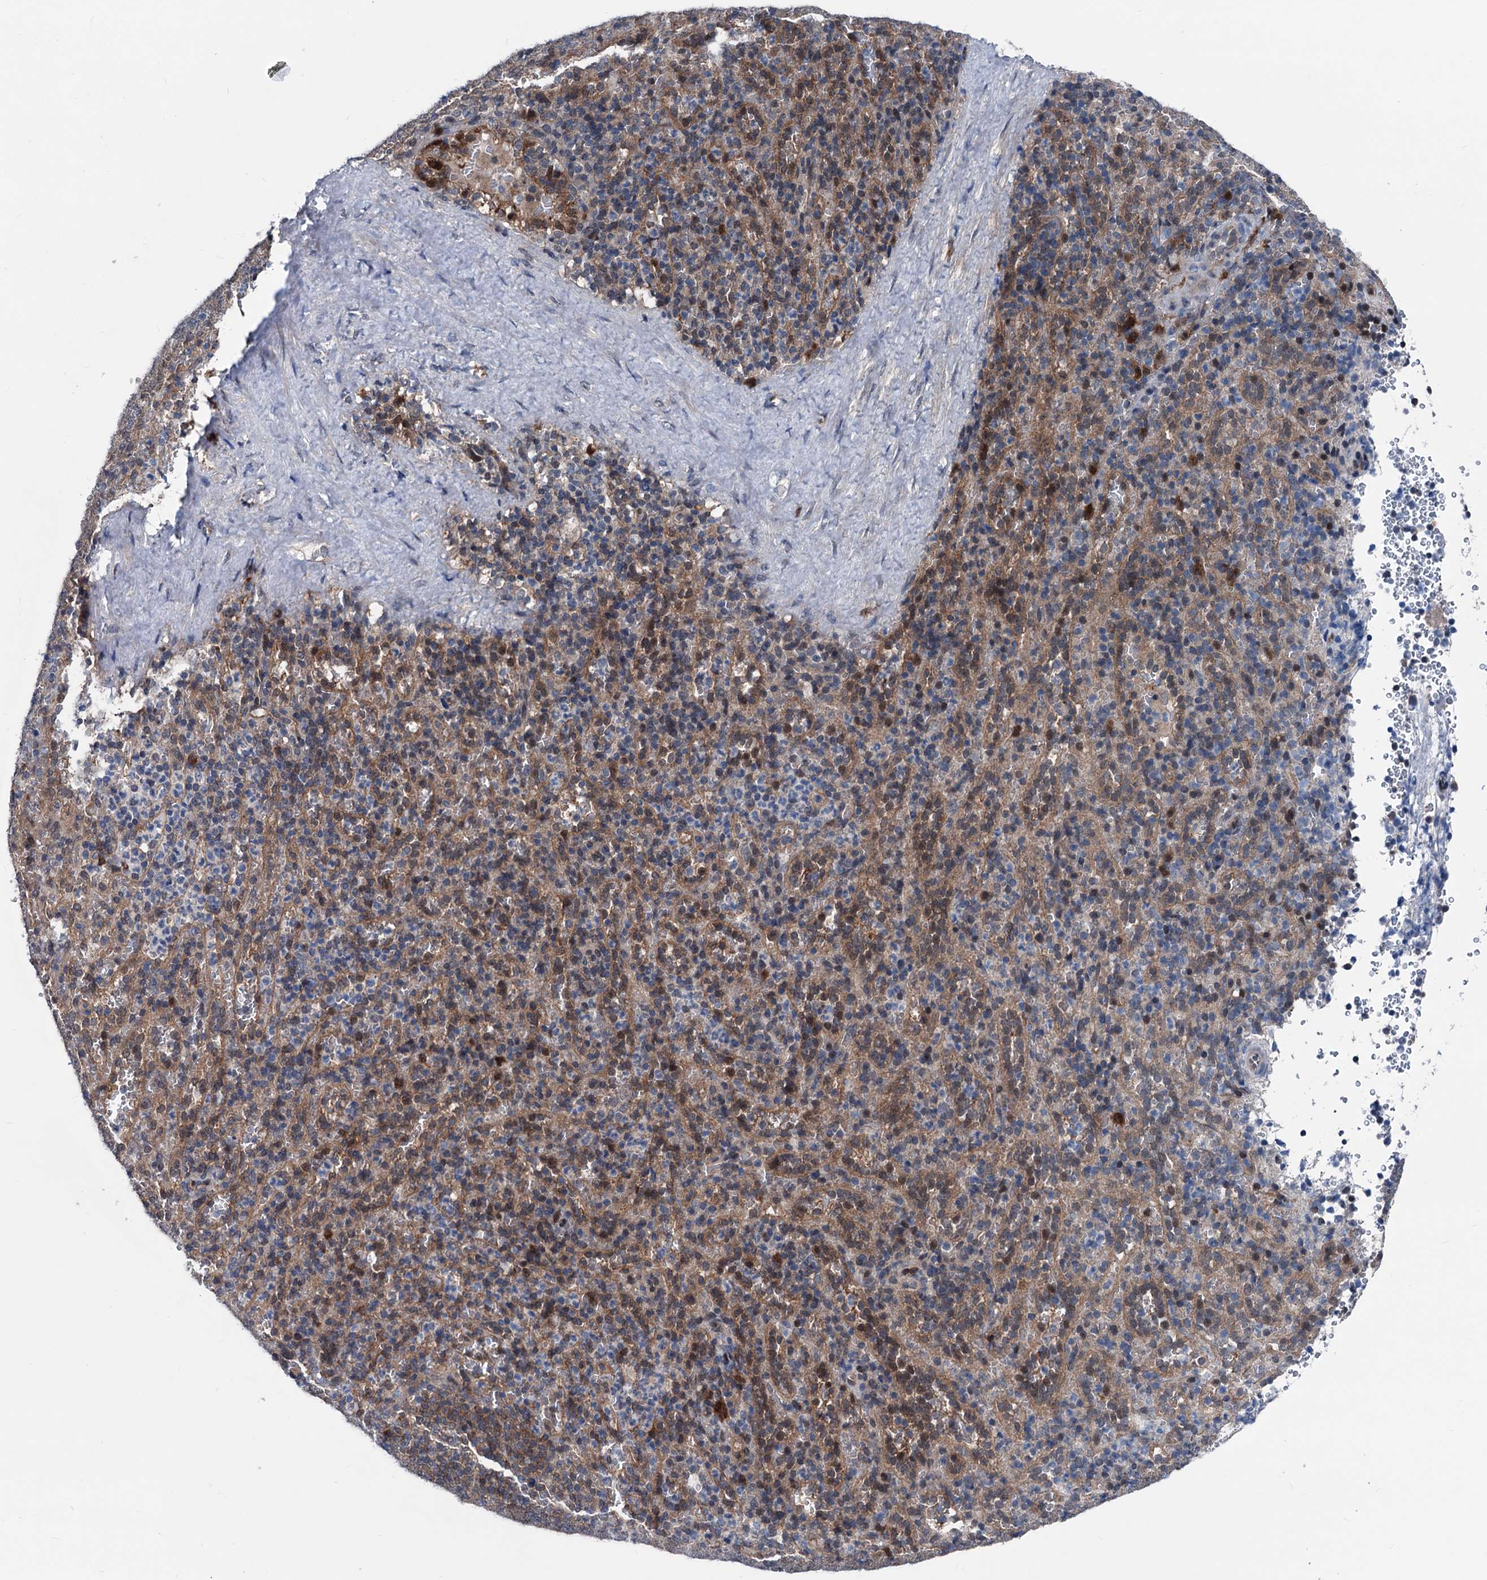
{"staining": {"intensity": "moderate", "quantity": "<25%", "location": "cytoplasmic/membranous,nuclear"}, "tissue": "spleen", "cell_type": "Cells in red pulp", "image_type": "normal", "snomed": [{"axis": "morphology", "description": "Normal tissue, NOS"}, {"axis": "topography", "description": "Spleen"}], "caption": "DAB immunohistochemical staining of benign spleen displays moderate cytoplasmic/membranous,nuclear protein expression in approximately <25% of cells in red pulp.", "gene": "GLO1", "patient": {"sex": "female", "age": 21}}